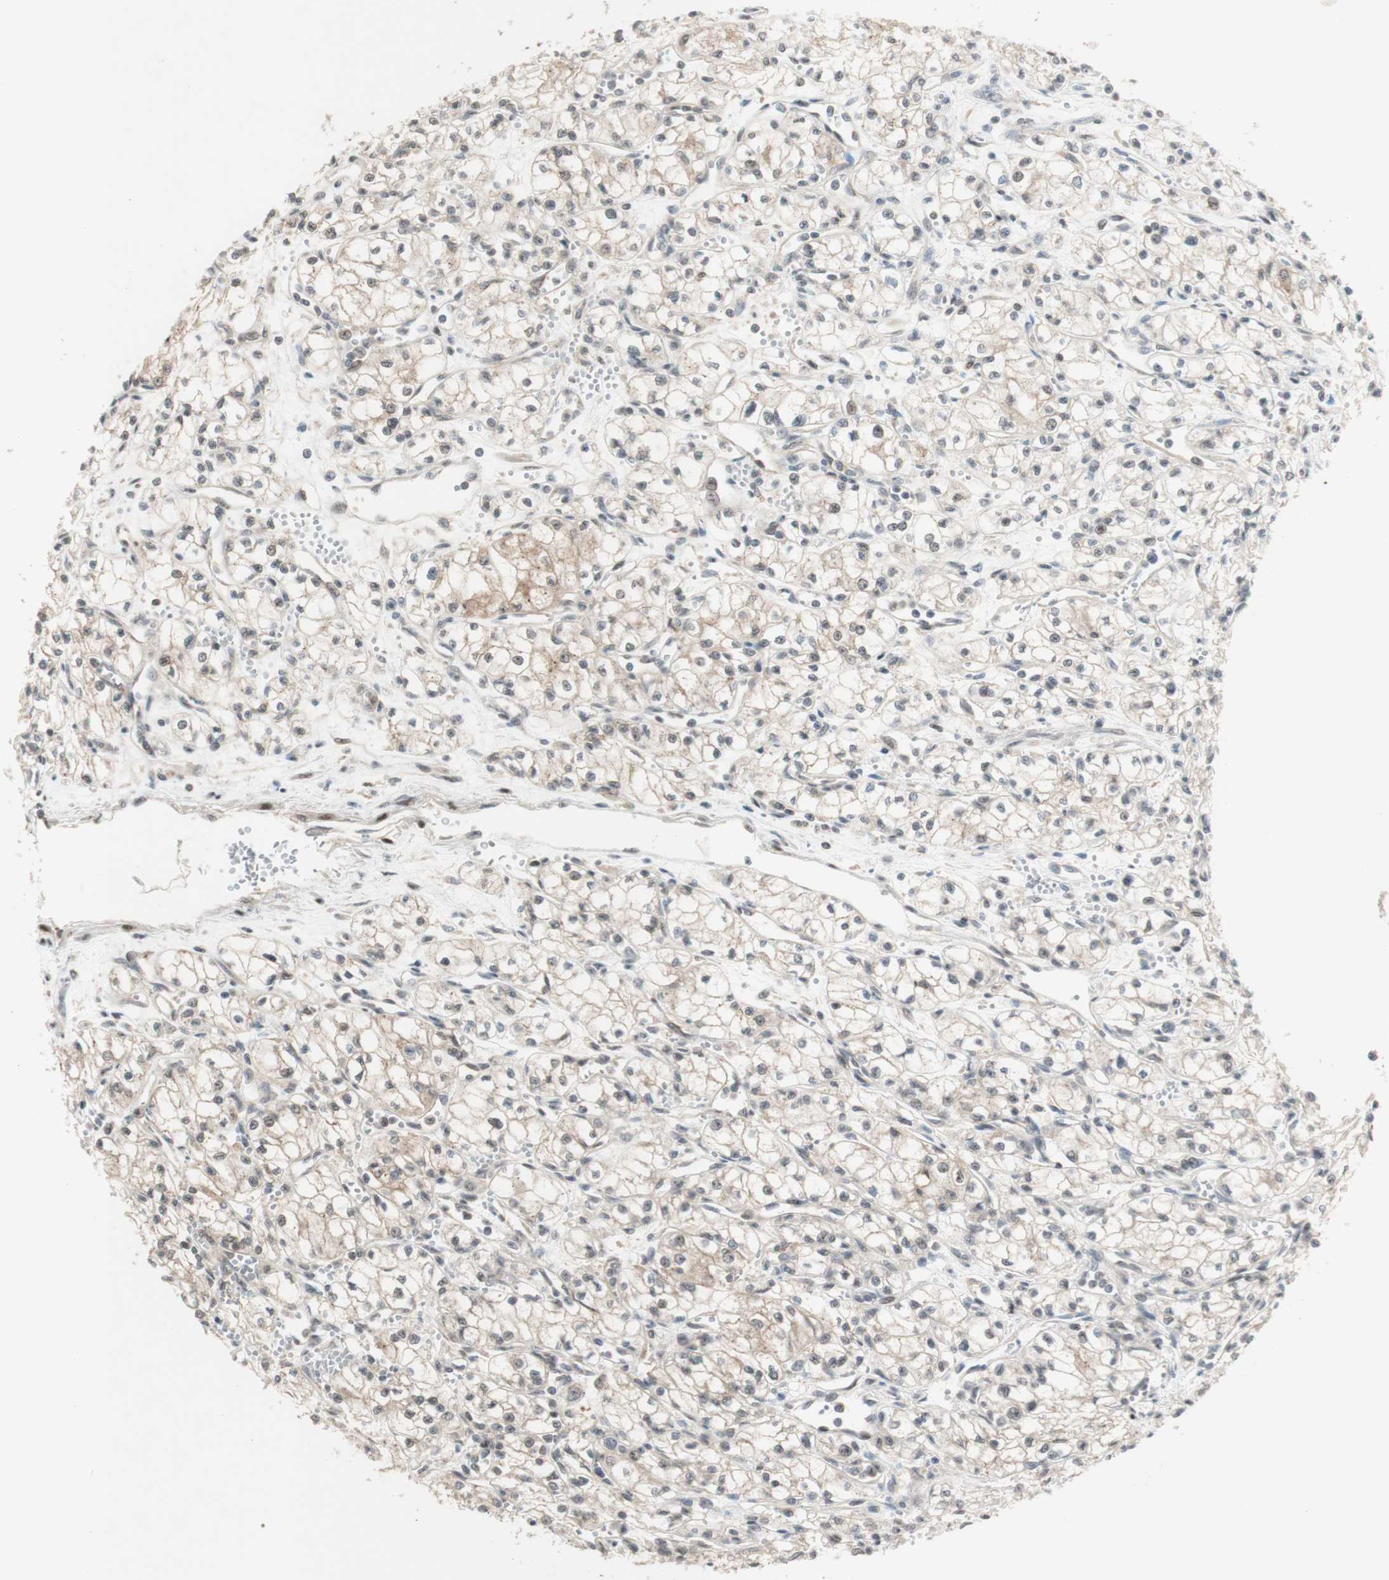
{"staining": {"intensity": "moderate", "quantity": ">75%", "location": "cytoplasmic/membranous"}, "tissue": "renal cancer", "cell_type": "Tumor cells", "image_type": "cancer", "snomed": [{"axis": "morphology", "description": "Normal tissue, NOS"}, {"axis": "morphology", "description": "Adenocarcinoma, NOS"}, {"axis": "topography", "description": "Kidney"}], "caption": "An image of human adenocarcinoma (renal) stained for a protein reveals moderate cytoplasmic/membranous brown staining in tumor cells. The staining is performed using DAB (3,3'-diaminobenzidine) brown chromogen to label protein expression. The nuclei are counter-stained blue using hematoxylin.", "gene": "CYLD", "patient": {"sex": "male", "age": 59}}